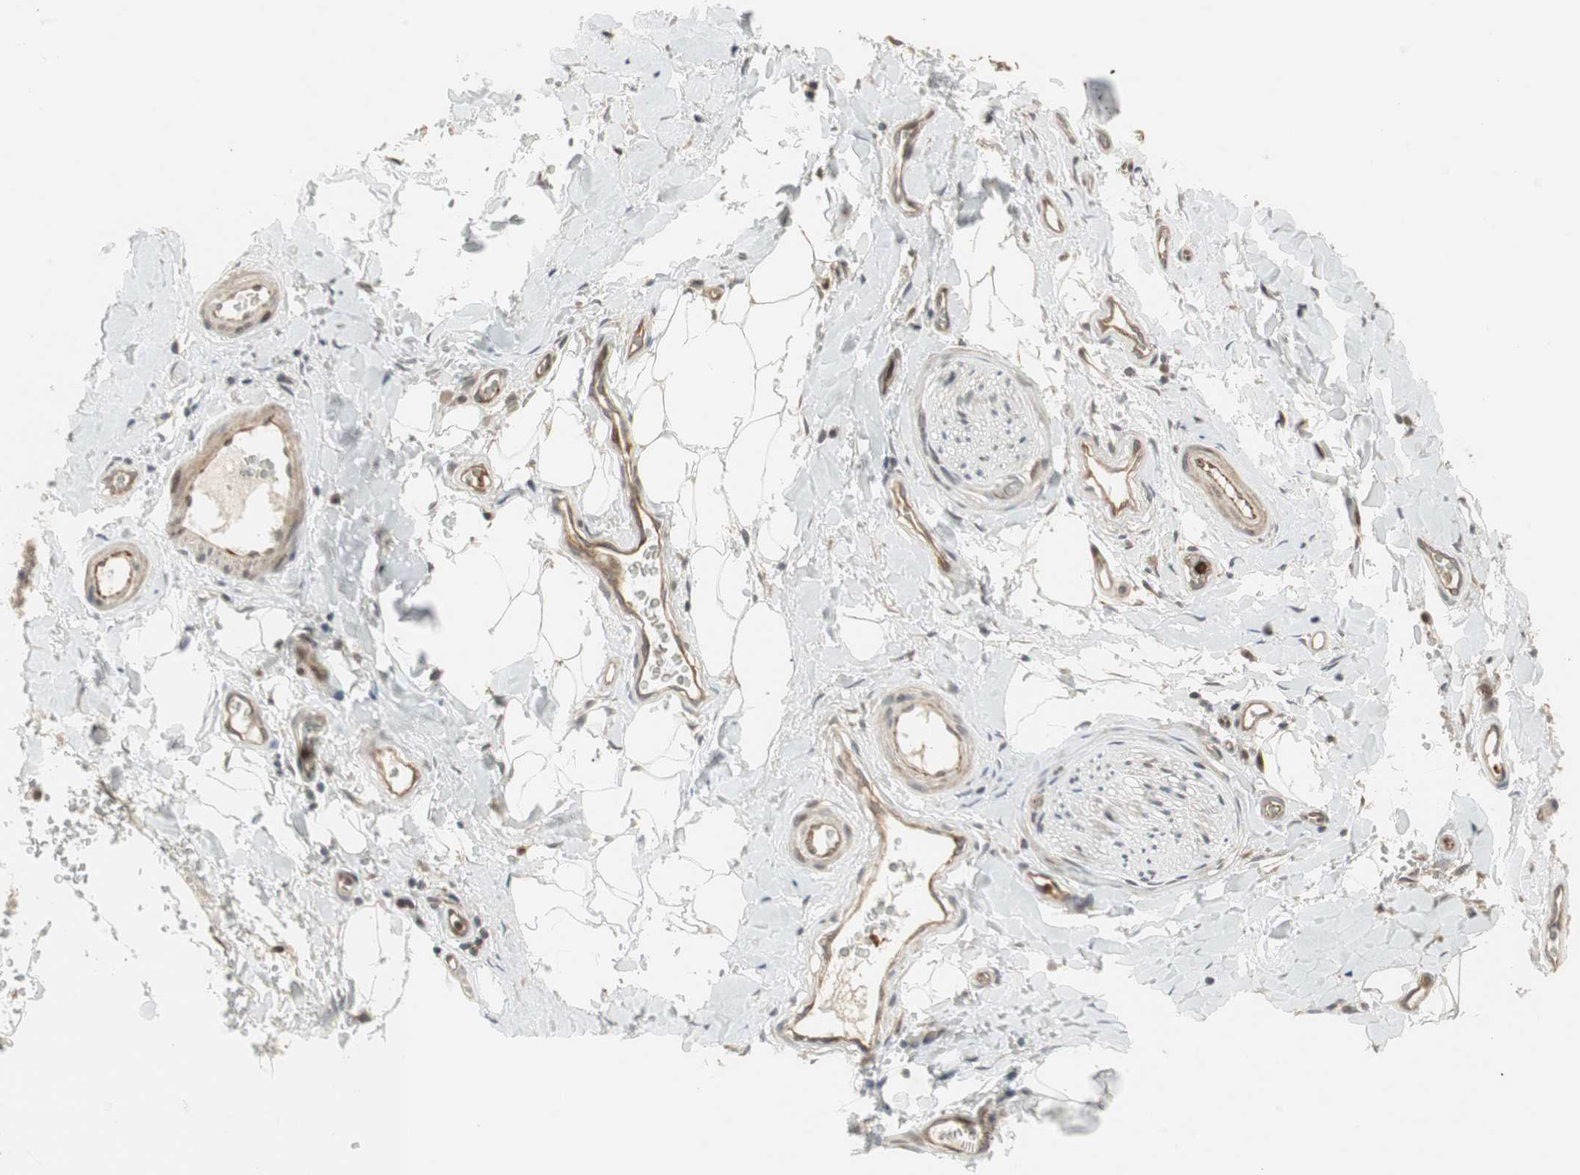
{"staining": {"intensity": "weak", "quantity": ">75%", "location": "cytoplasmic/membranous"}, "tissue": "adipose tissue", "cell_type": "Adipocytes", "image_type": "normal", "snomed": [{"axis": "morphology", "description": "Normal tissue, NOS"}, {"axis": "morphology", "description": "Carcinoma, NOS"}, {"axis": "topography", "description": "Pancreas"}, {"axis": "topography", "description": "Peripheral nerve tissue"}], "caption": "Immunohistochemistry micrograph of unremarkable adipose tissue stained for a protein (brown), which displays low levels of weak cytoplasmic/membranous expression in about >75% of adipocytes.", "gene": "SNX4", "patient": {"sex": "female", "age": 29}}